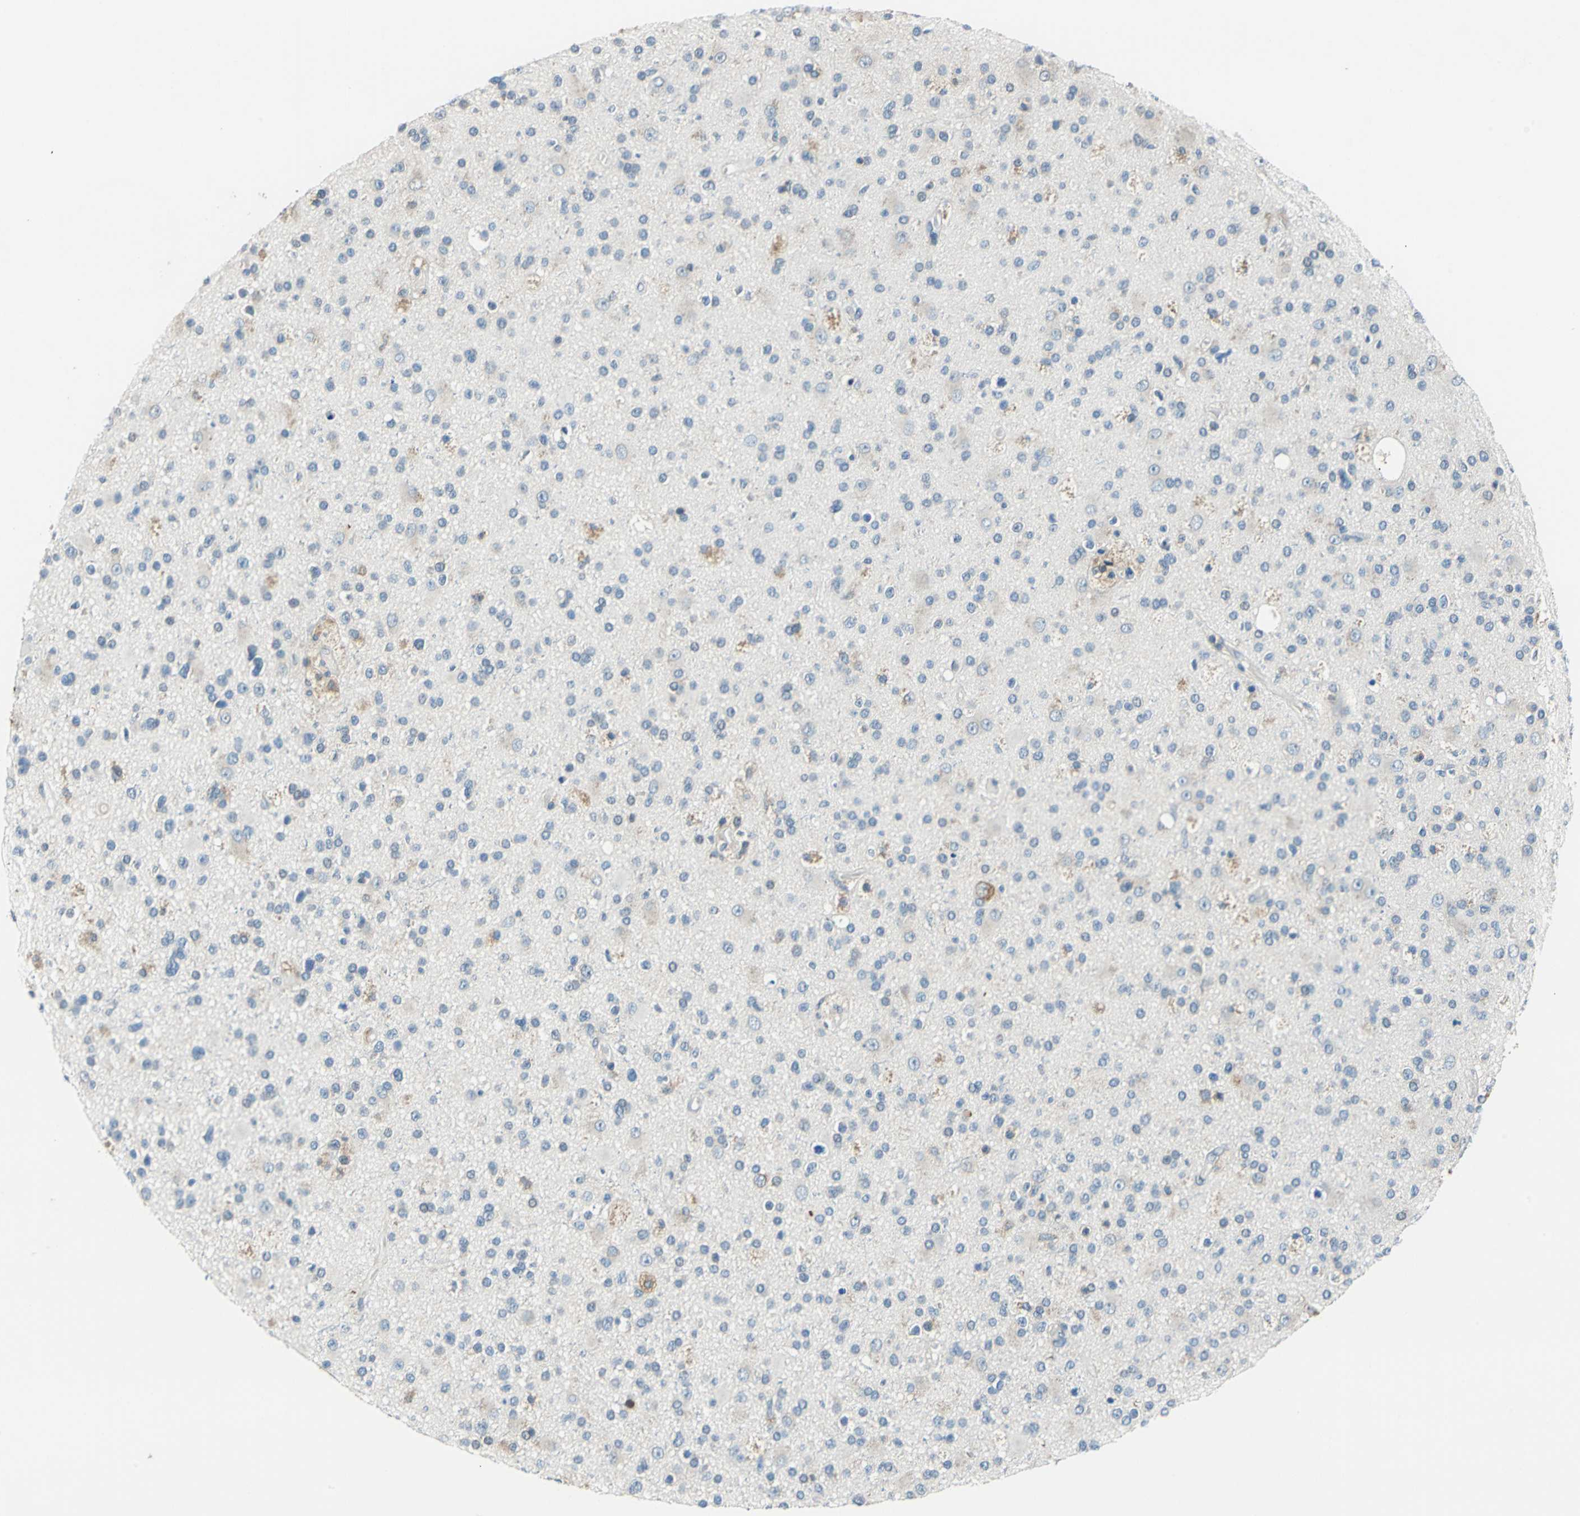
{"staining": {"intensity": "negative", "quantity": "none", "location": "none"}, "tissue": "glioma", "cell_type": "Tumor cells", "image_type": "cancer", "snomed": [{"axis": "morphology", "description": "Glioma, malignant, High grade"}, {"axis": "topography", "description": "Brain"}], "caption": "This is a photomicrograph of IHC staining of glioma, which shows no positivity in tumor cells.", "gene": "CPA3", "patient": {"sex": "male", "age": 33}}